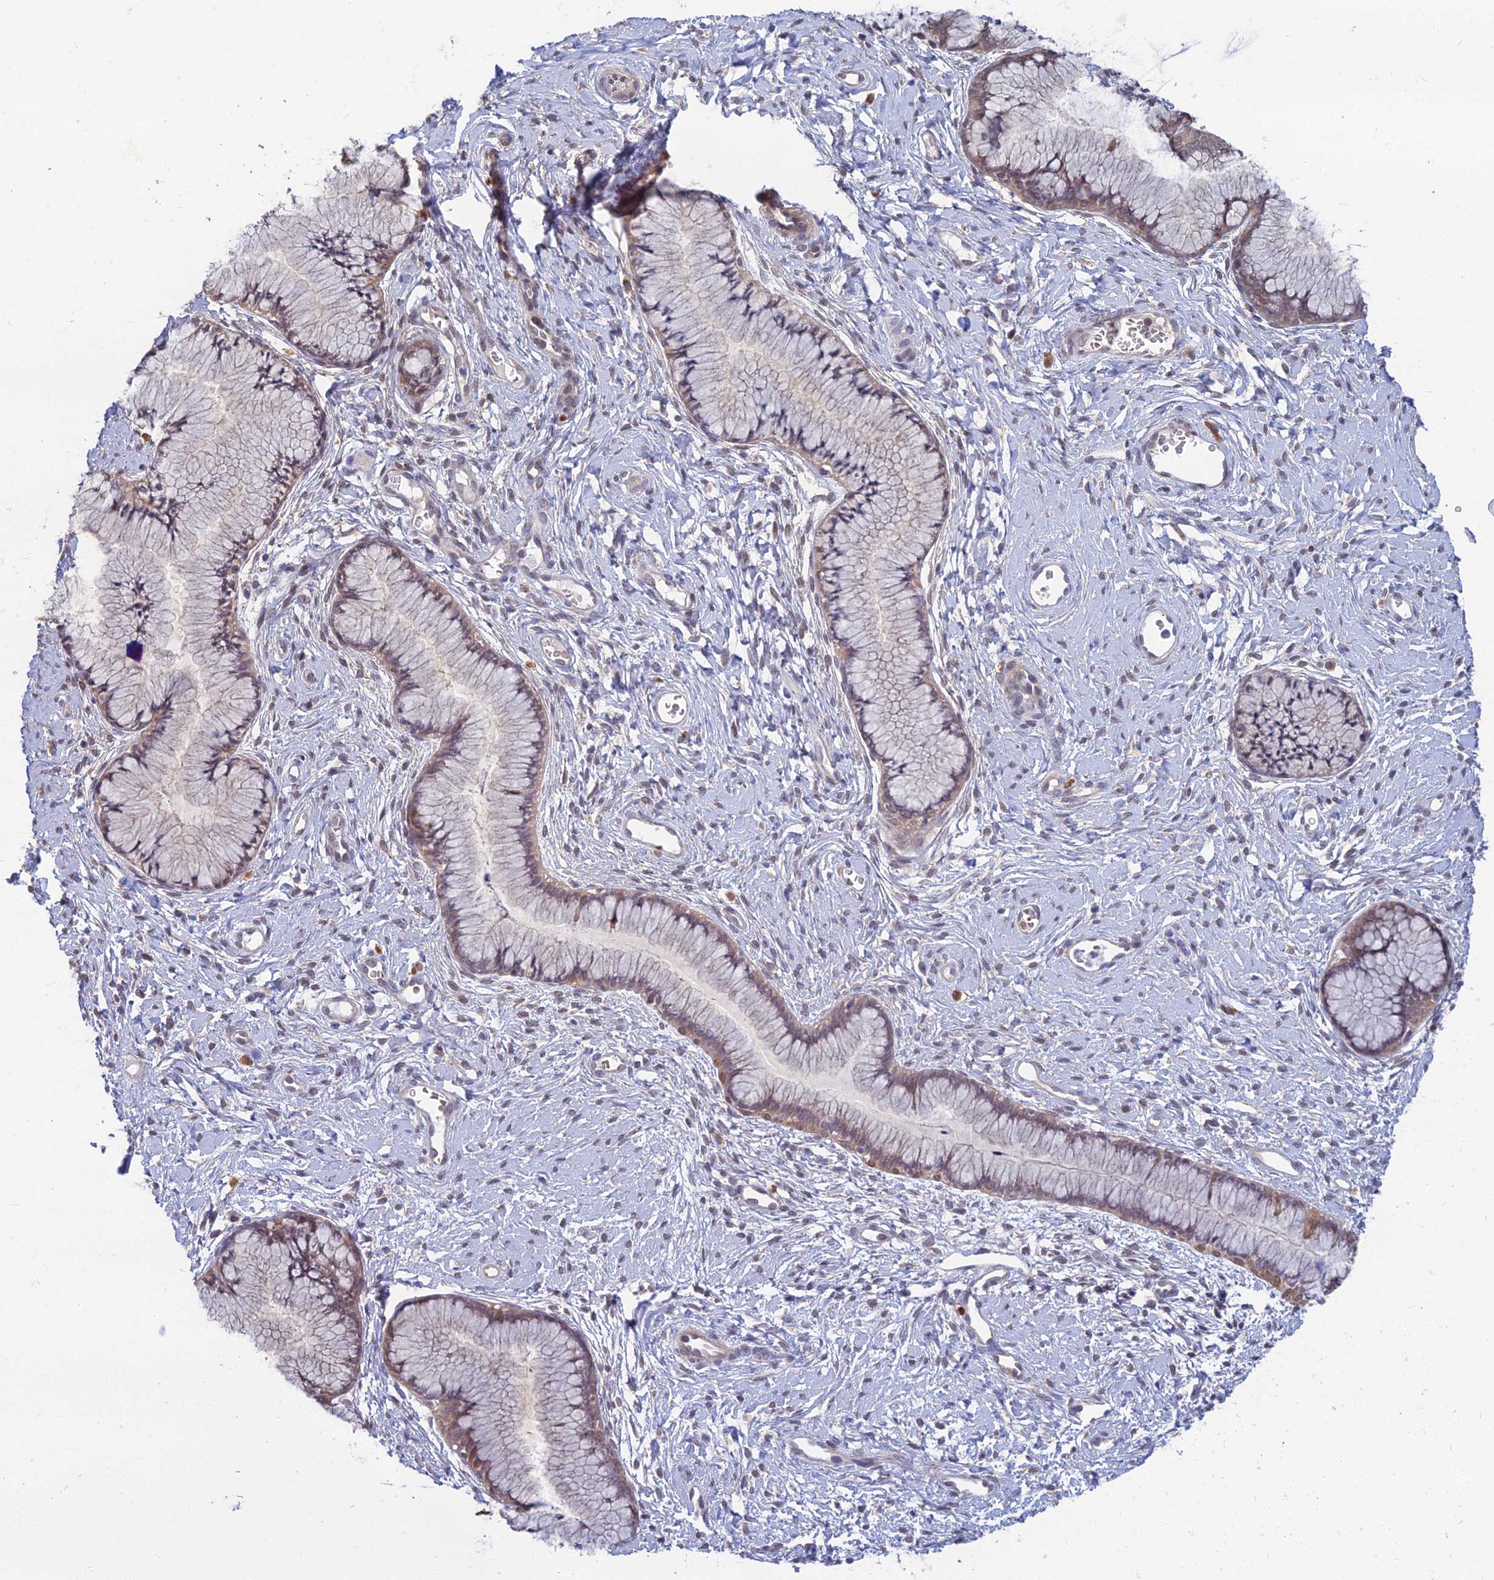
{"staining": {"intensity": "moderate", "quantity": ">75%", "location": "cytoplasmic/membranous"}, "tissue": "cervix", "cell_type": "Glandular cells", "image_type": "normal", "snomed": [{"axis": "morphology", "description": "Normal tissue, NOS"}, {"axis": "topography", "description": "Cervix"}], "caption": "Protein staining by immunohistochemistry demonstrates moderate cytoplasmic/membranous expression in about >75% of glandular cells in unremarkable cervix.", "gene": "OPA3", "patient": {"sex": "female", "age": 42}}